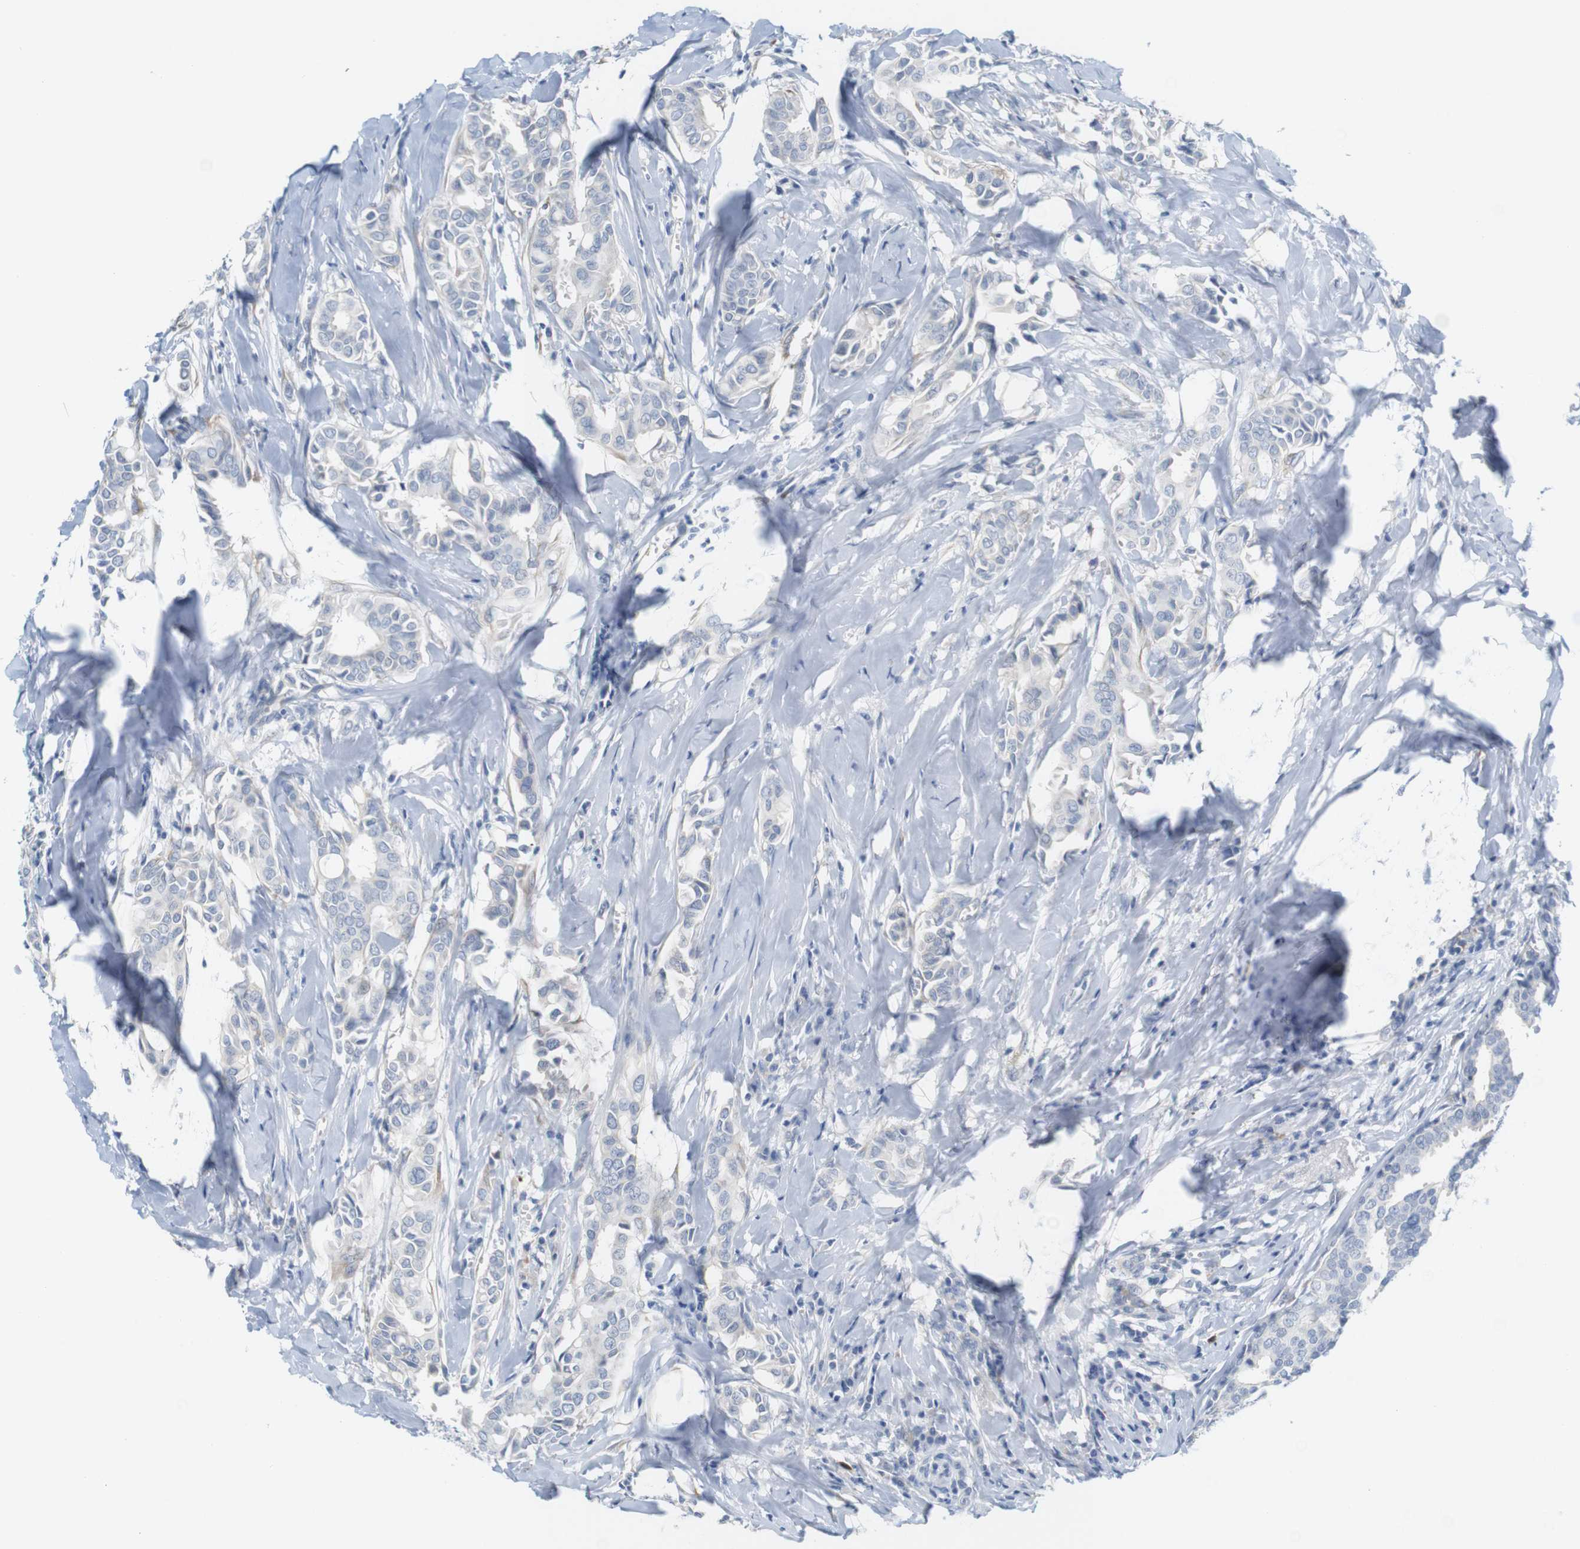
{"staining": {"intensity": "negative", "quantity": "none", "location": "none"}, "tissue": "head and neck cancer", "cell_type": "Tumor cells", "image_type": "cancer", "snomed": [{"axis": "morphology", "description": "Adenocarcinoma, NOS"}, {"axis": "topography", "description": "Salivary gland"}, {"axis": "topography", "description": "Head-Neck"}], "caption": "There is no significant staining in tumor cells of head and neck cancer. (DAB (3,3'-diaminobenzidine) IHC visualized using brightfield microscopy, high magnification).", "gene": "RGS9", "patient": {"sex": "female", "age": 59}}